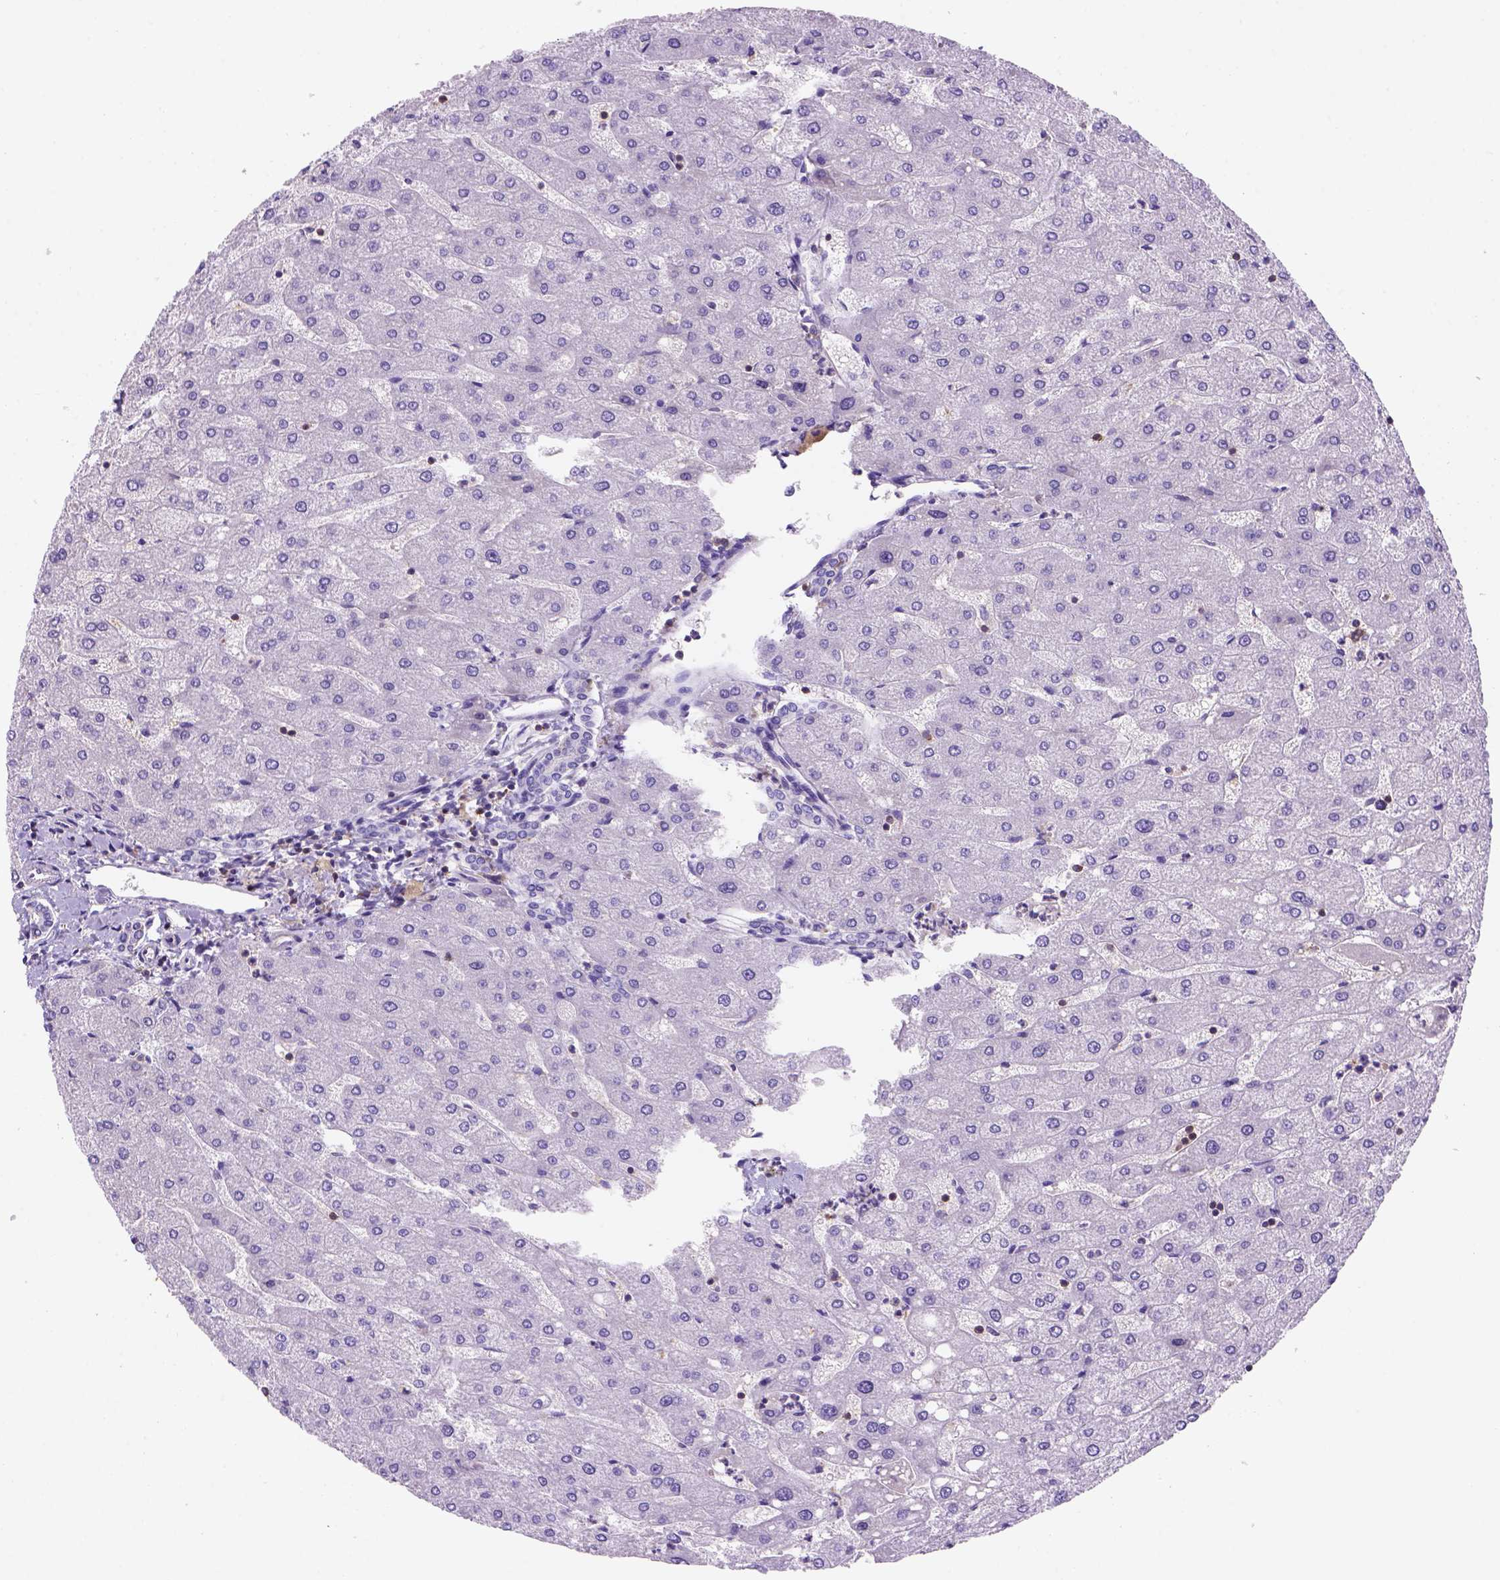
{"staining": {"intensity": "negative", "quantity": "none", "location": "none"}, "tissue": "liver", "cell_type": "Cholangiocytes", "image_type": "normal", "snomed": [{"axis": "morphology", "description": "Normal tissue, NOS"}, {"axis": "topography", "description": "Liver"}], "caption": "A high-resolution micrograph shows IHC staining of unremarkable liver, which shows no significant positivity in cholangiocytes.", "gene": "INPP5D", "patient": {"sex": "male", "age": 67}}